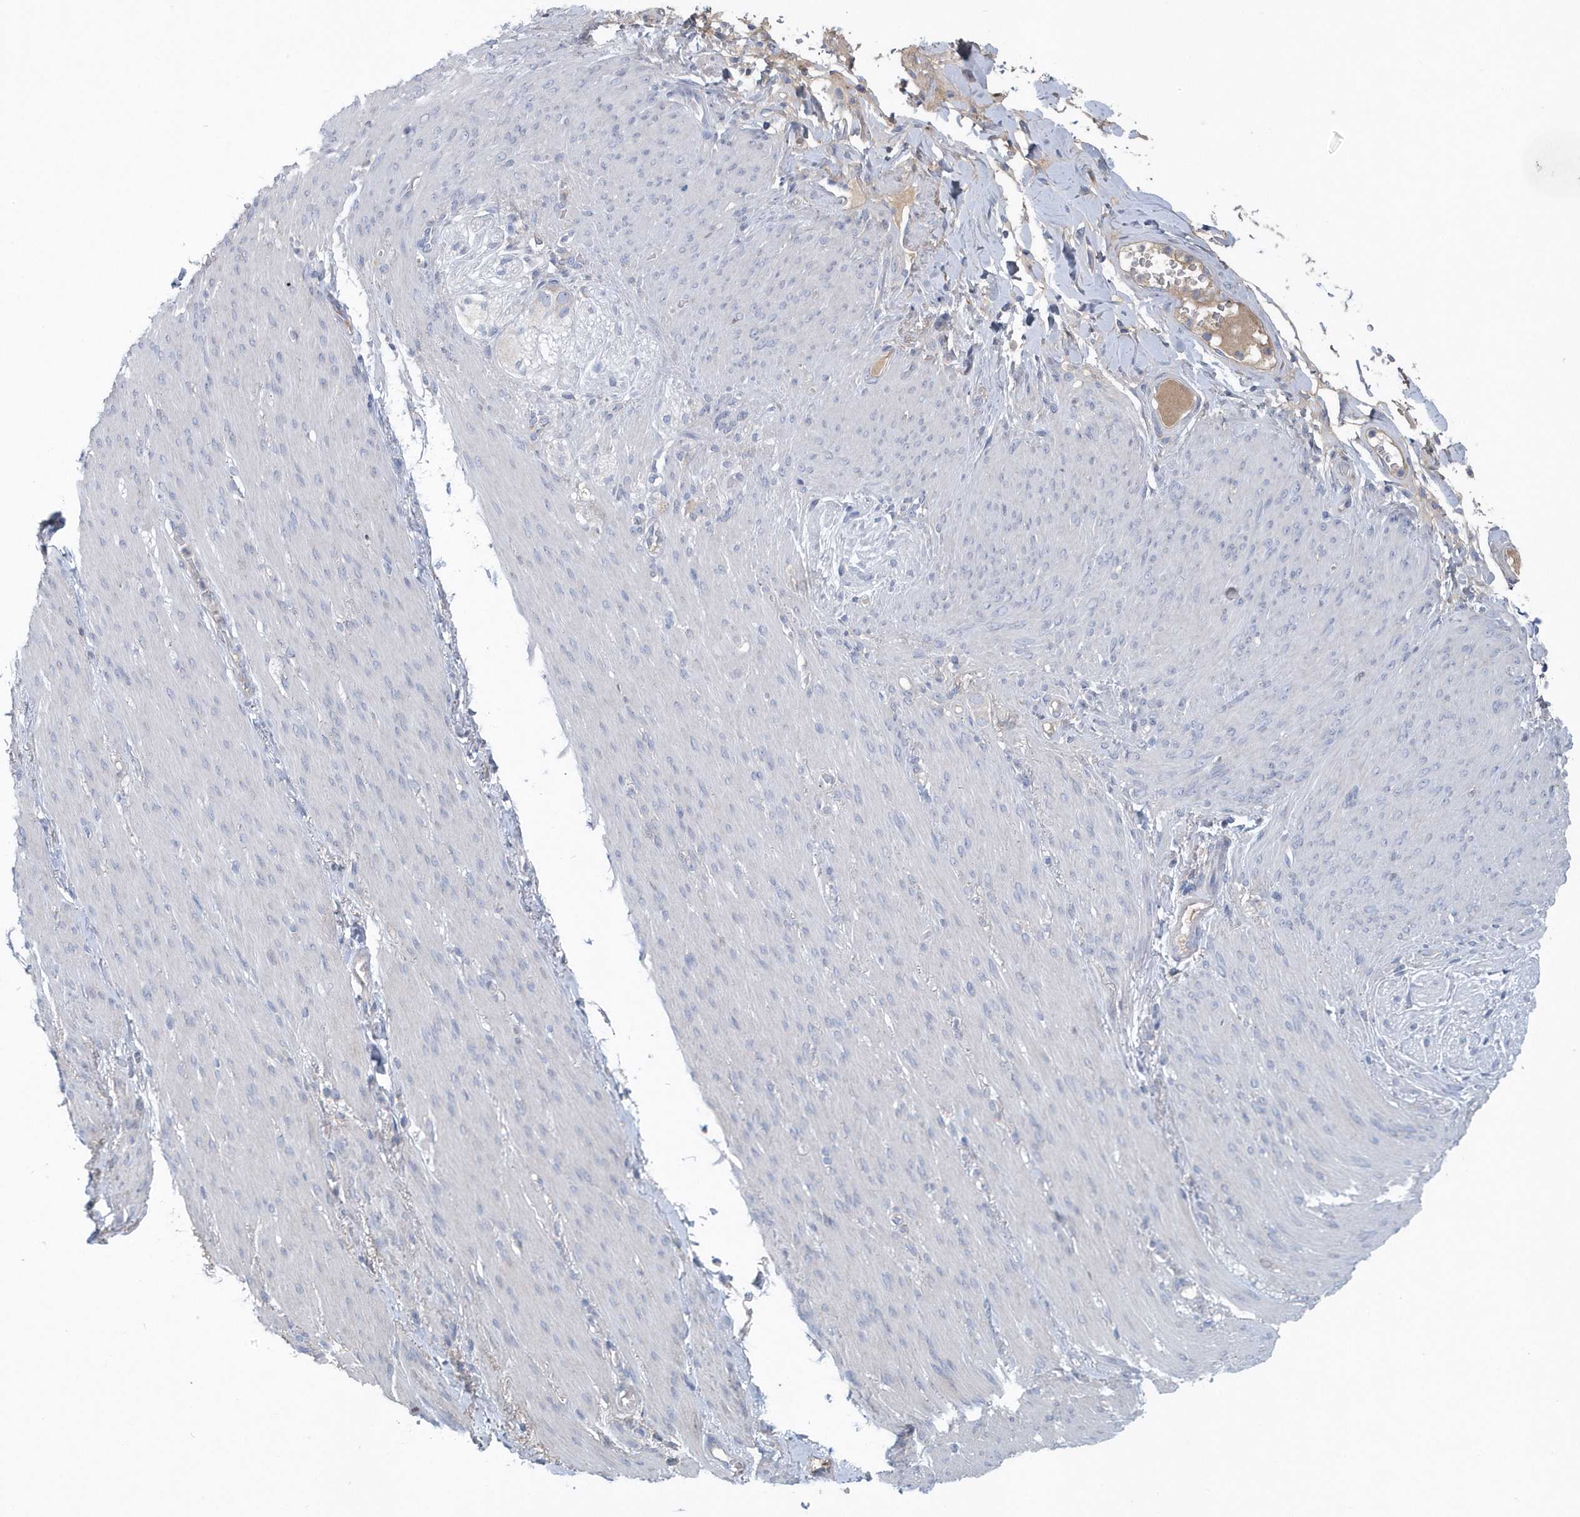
{"staining": {"intensity": "negative", "quantity": "none", "location": "none"}, "tissue": "adipose tissue", "cell_type": "Adipocytes", "image_type": "normal", "snomed": [{"axis": "morphology", "description": "Normal tissue, NOS"}, {"axis": "topography", "description": "Colon"}, {"axis": "topography", "description": "Peripheral nerve tissue"}], "caption": "This is an IHC micrograph of unremarkable adipose tissue. There is no staining in adipocytes.", "gene": "SPATA18", "patient": {"sex": "female", "age": 61}}